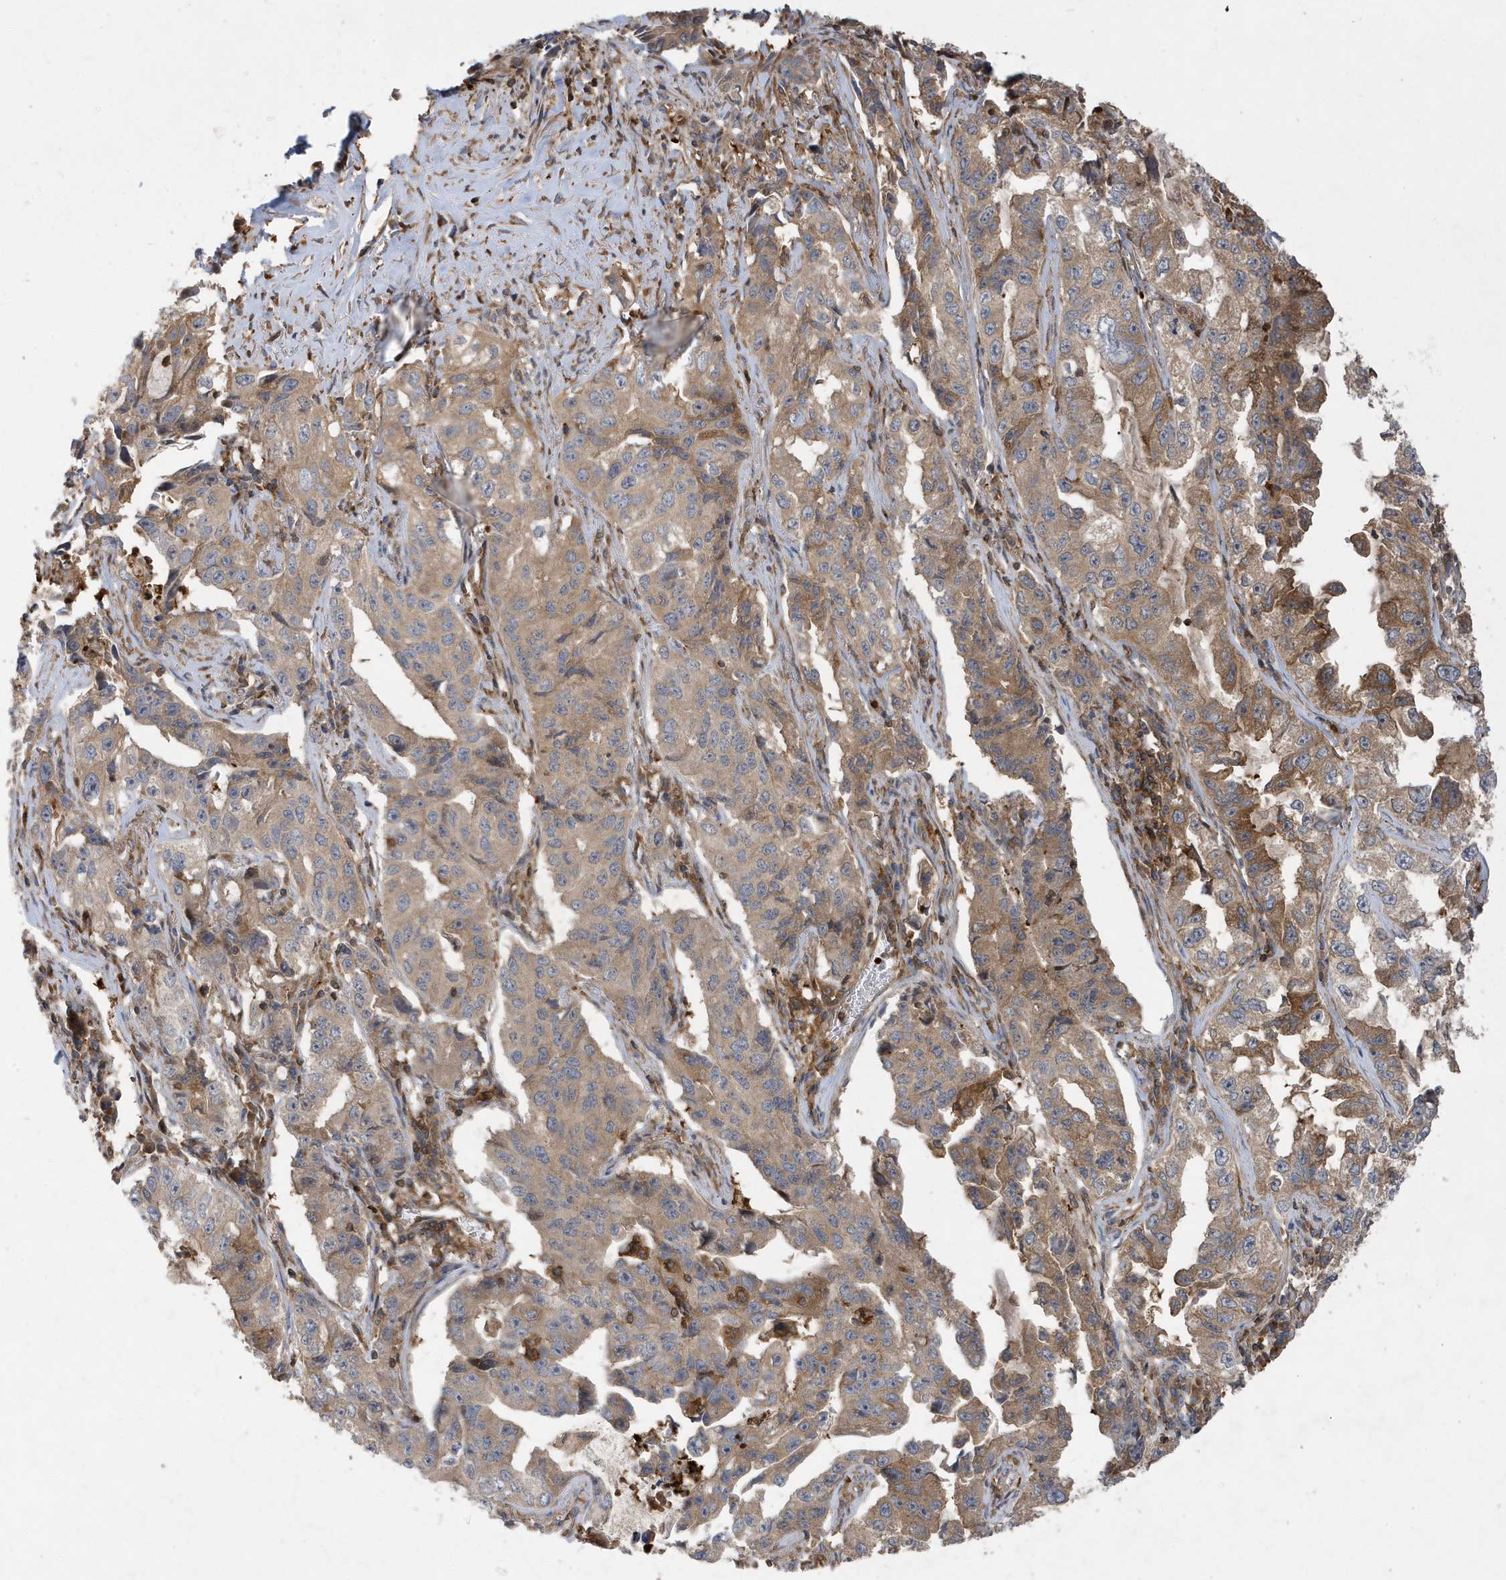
{"staining": {"intensity": "moderate", "quantity": ">75%", "location": "cytoplasmic/membranous"}, "tissue": "lung cancer", "cell_type": "Tumor cells", "image_type": "cancer", "snomed": [{"axis": "morphology", "description": "Adenocarcinoma, NOS"}, {"axis": "topography", "description": "Lung"}], "caption": "About >75% of tumor cells in human adenocarcinoma (lung) demonstrate moderate cytoplasmic/membranous protein positivity as visualized by brown immunohistochemical staining.", "gene": "LAPTM4A", "patient": {"sex": "female", "age": 51}}